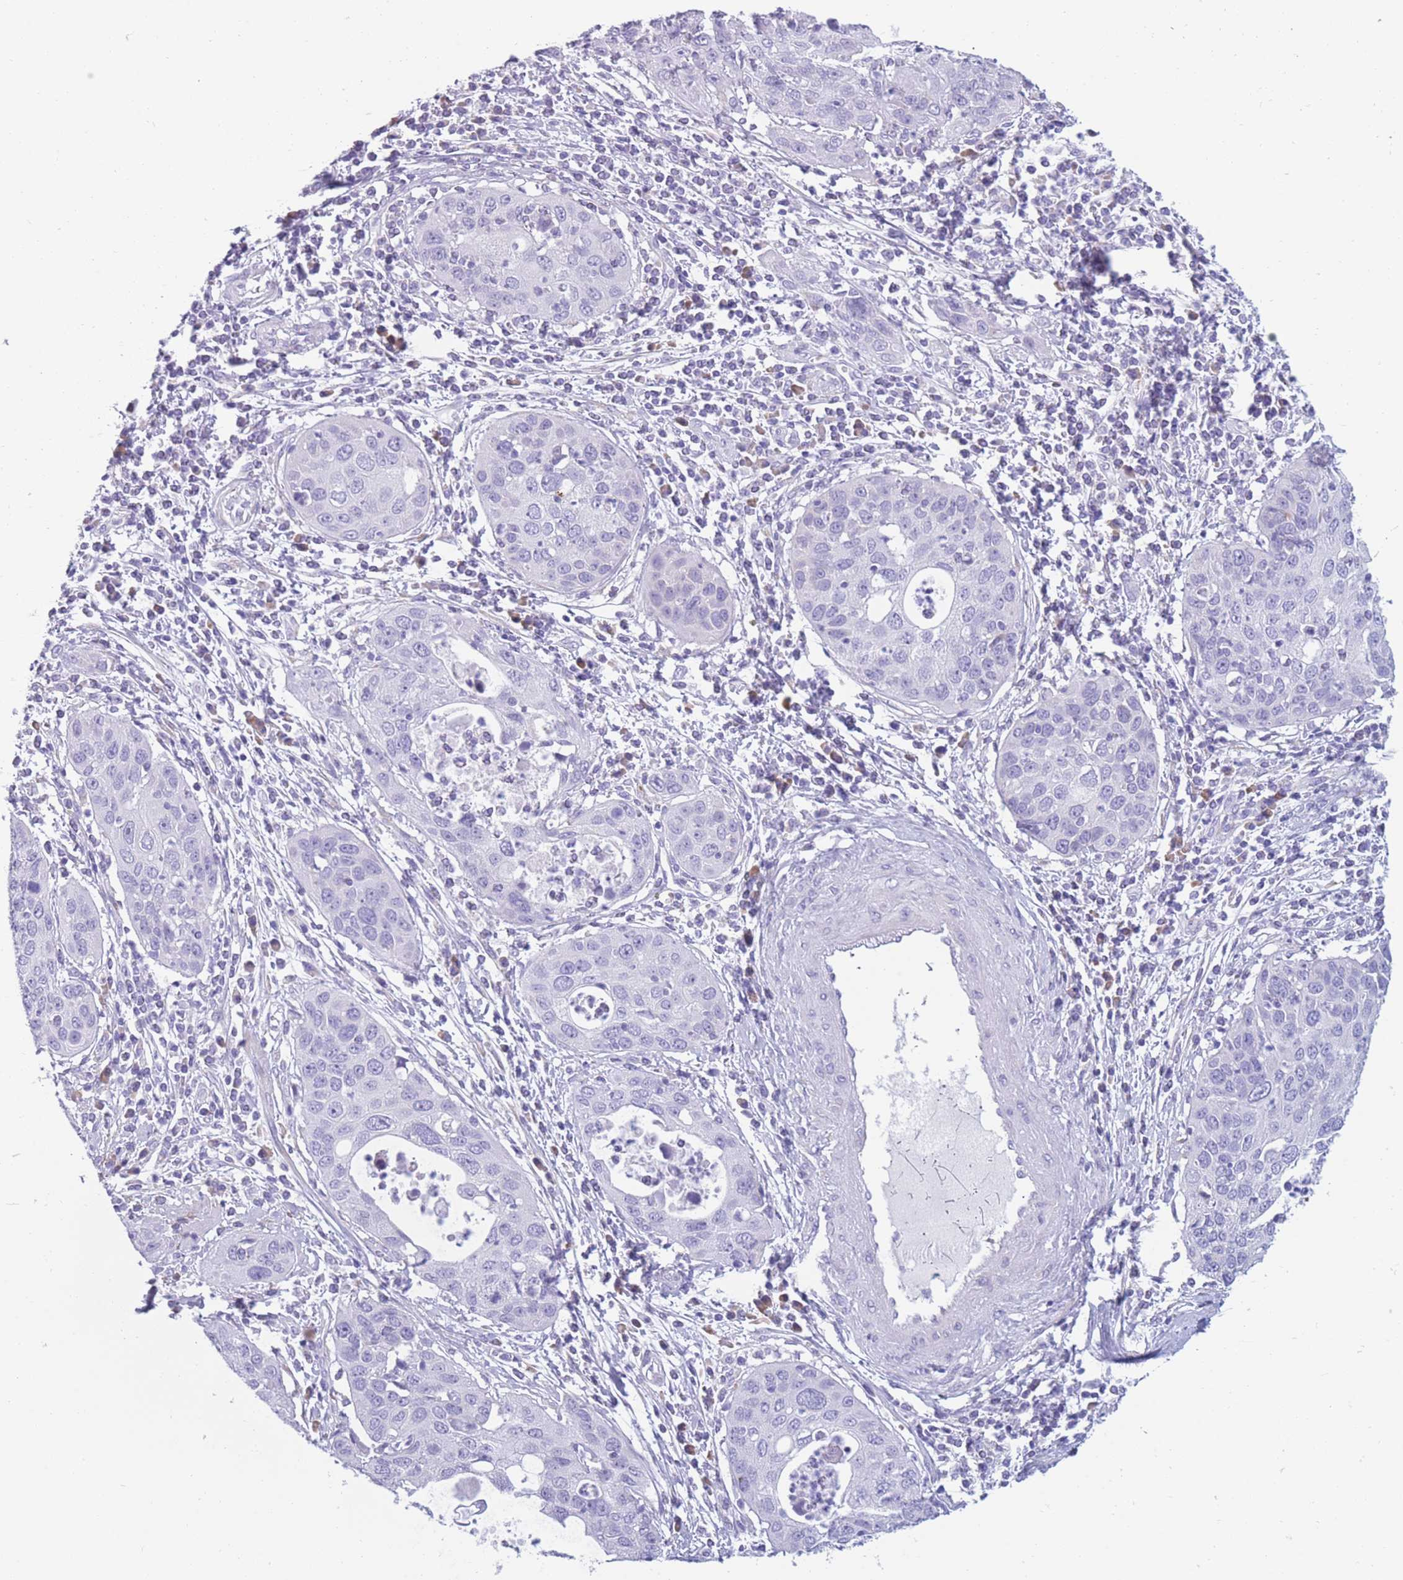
{"staining": {"intensity": "negative", "quantity": "none", "location": "none"}, "tissue": "cervical cancer", "cell_type": "Tumor cells", "image_type": "cancer", "snomed": [{"axis": "morphology", "description": "Squamous cell carcinoma, NOS"}, {"axis": "topography", "description": "Cervix"}], "caption": "A micrograph of human squamous cell carcinoma (cervical) is negative for staining in tumor cells.", "gene": "COL27A1", "patient": {"sex": "female", "age": 36}}